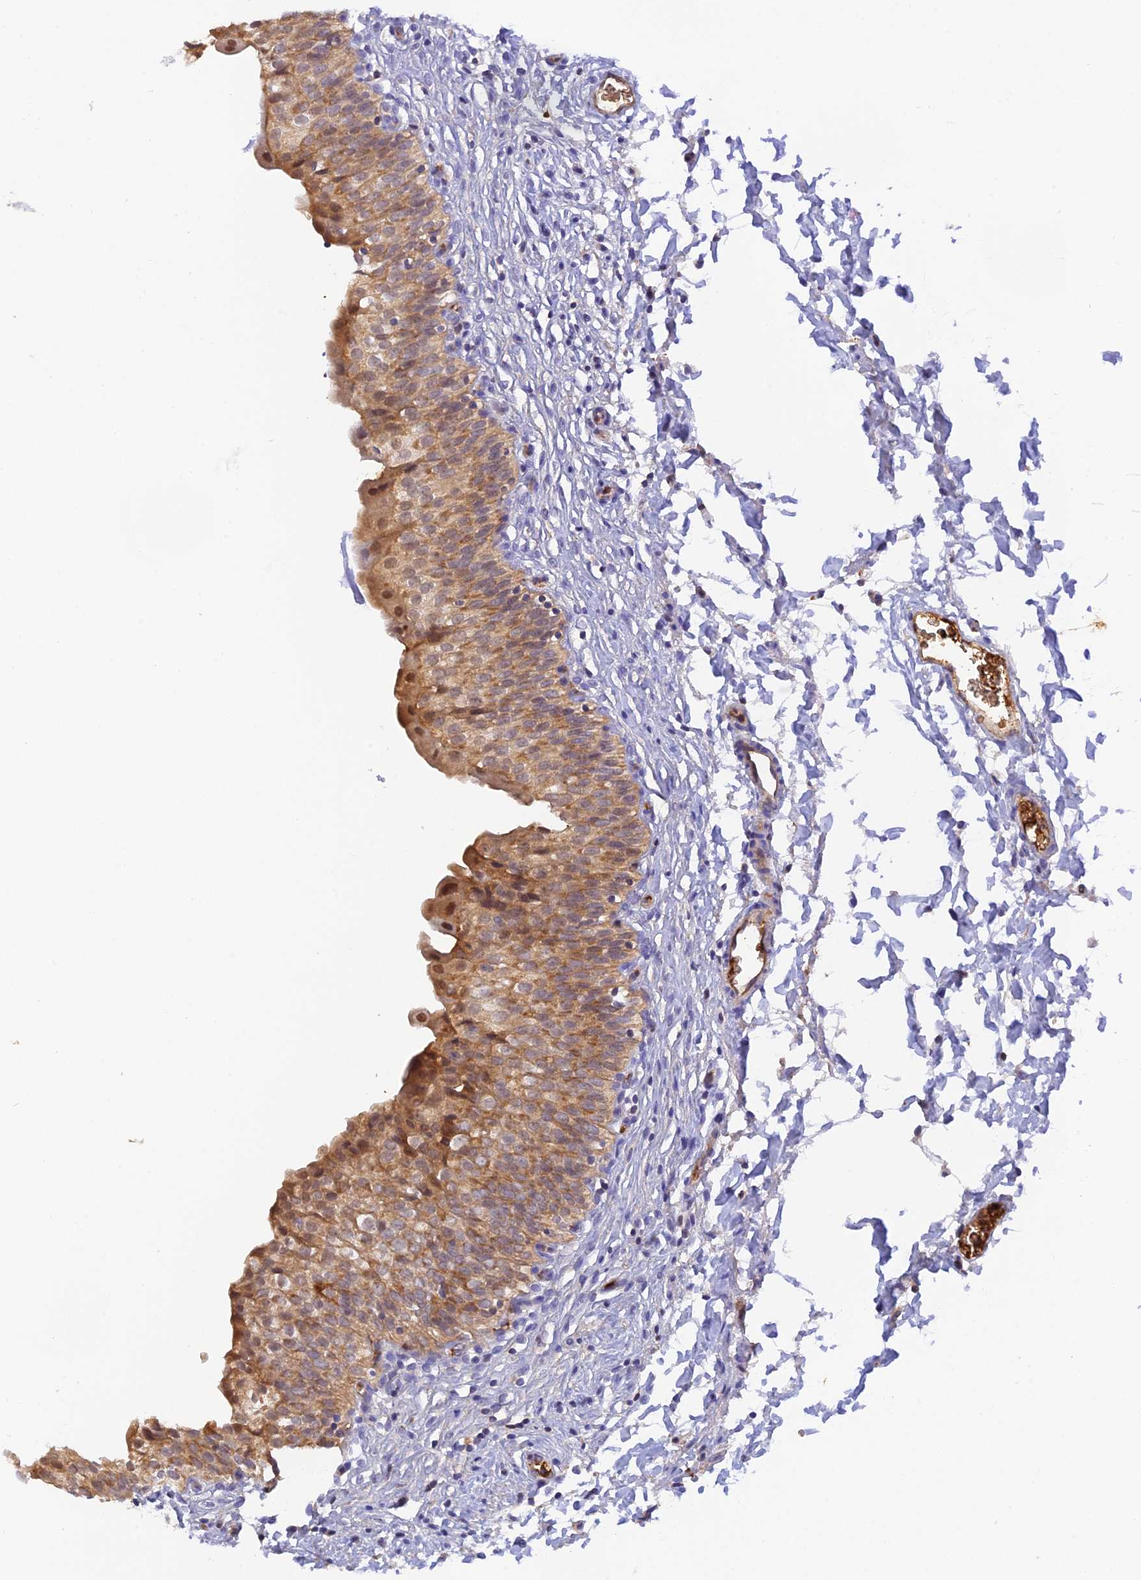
{"staining": {"intensity": "moderate", "quantity": ">75%", "location": "cytoplasmic/membranous"}, "tissue": "urinary bladder", "cell_type": "Urothelial cells", "image_type": "normal", "snomed": [{"axis": "morphology", "description": "Normal tissue, NOS"}, {"axis": "topography", "description": "Urinary bladder"}], "caption": "Brown immunohistochemical staining in unremarkable human urinary bladder demonstrates moderate cytoplasmic/membranous staining in about >75% of urothelial cells. Ihc stains the protein of interest in brown and the nuclei are stained blue.", "gene": "HDHD2", "patient": {"sex": "male", "age": 55}}